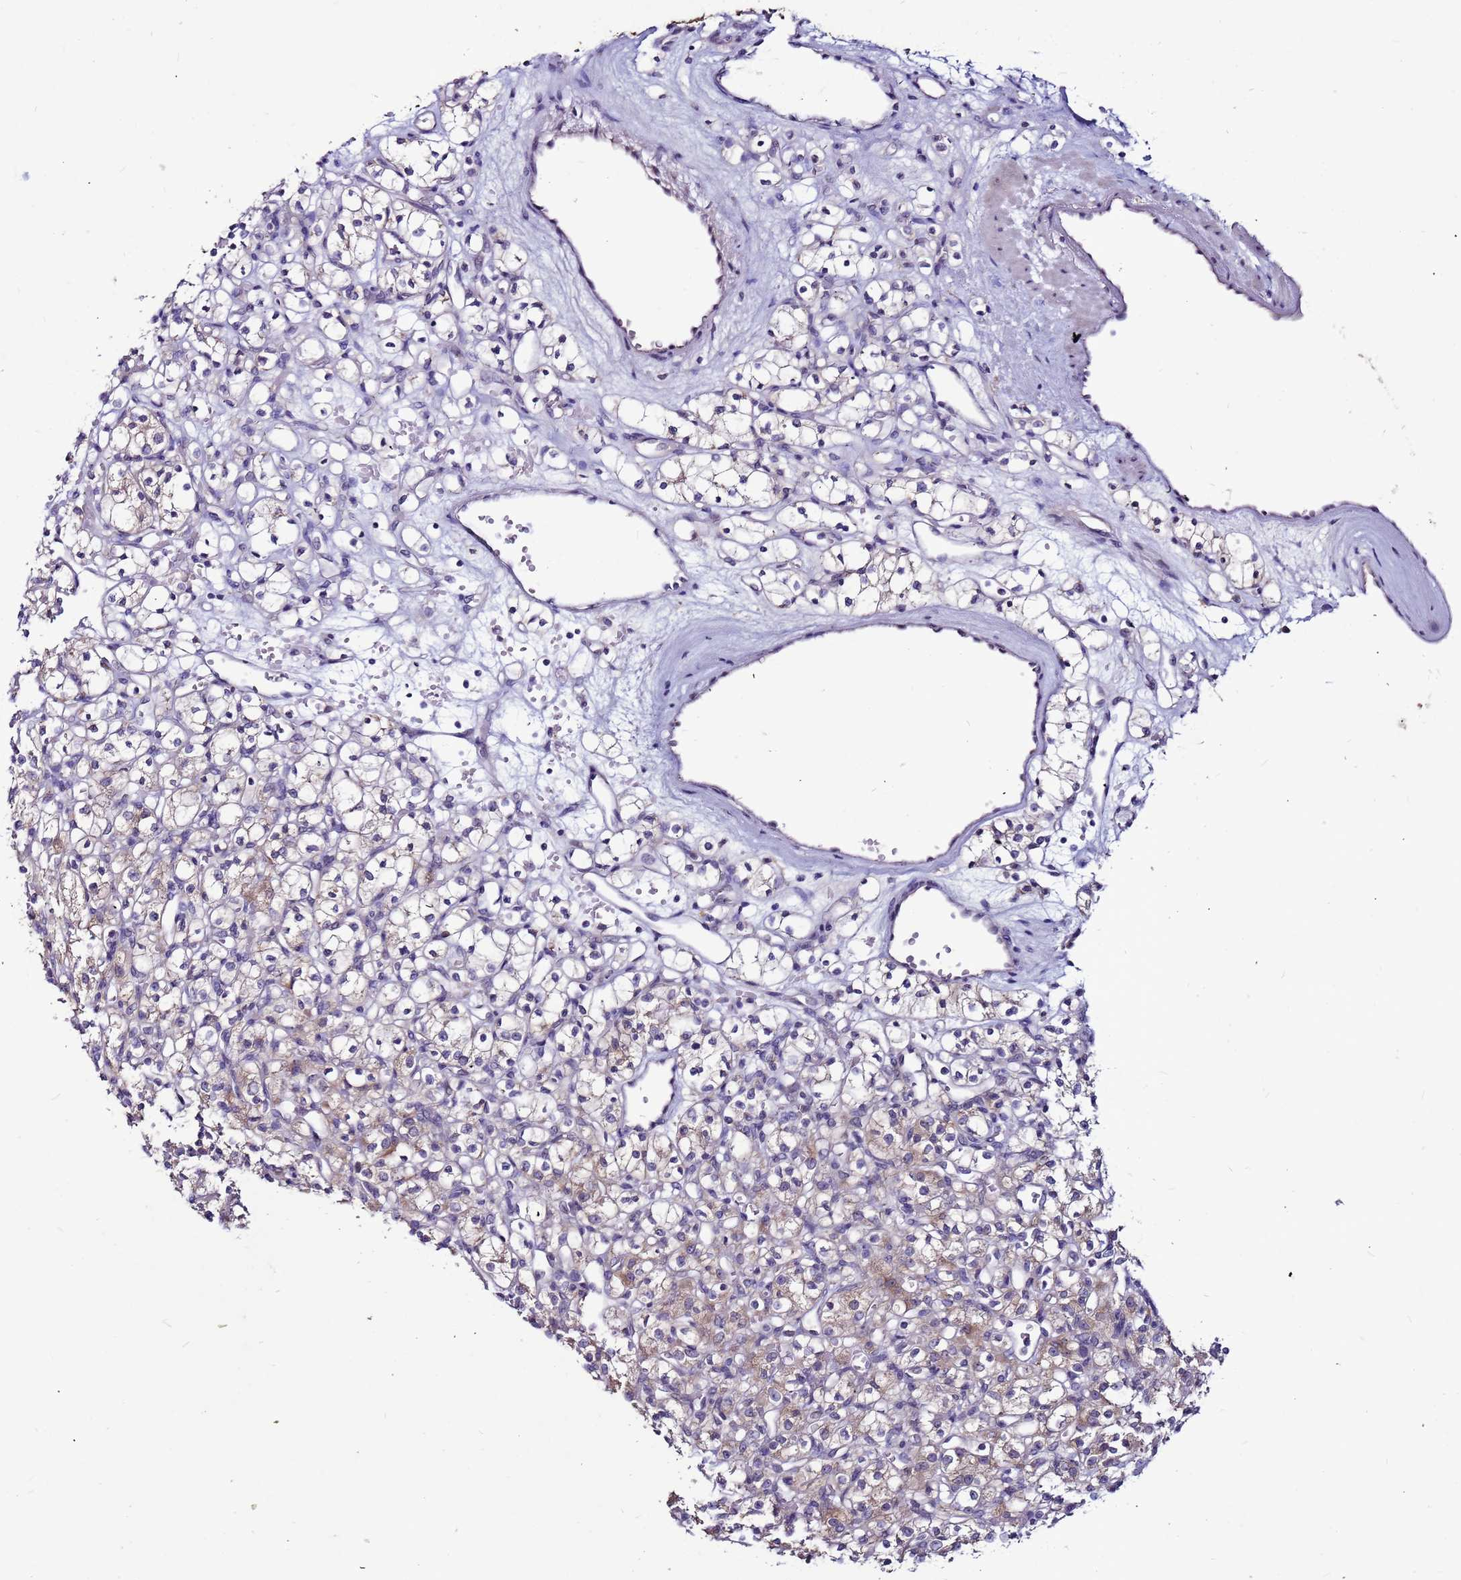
{"staining": {"intensity": "weak", "quantity": "<25%", "location": "cytoplasmic/membranous"}, "tissue": "renal cancer", "cell_type": "Tumor cells", "image_type": "cancer", "snomed": [{"axis": "morphology", "description": "Adenocarcinoma, NOS"}, {"axis": "topography", "description": "Kidney"}], "caption": "Tumor cells are negative for brown protein staining in adenocarcinoma (renal).", "gene": "SLC44A3", "patient": {"sex": "female", "age": 59}}